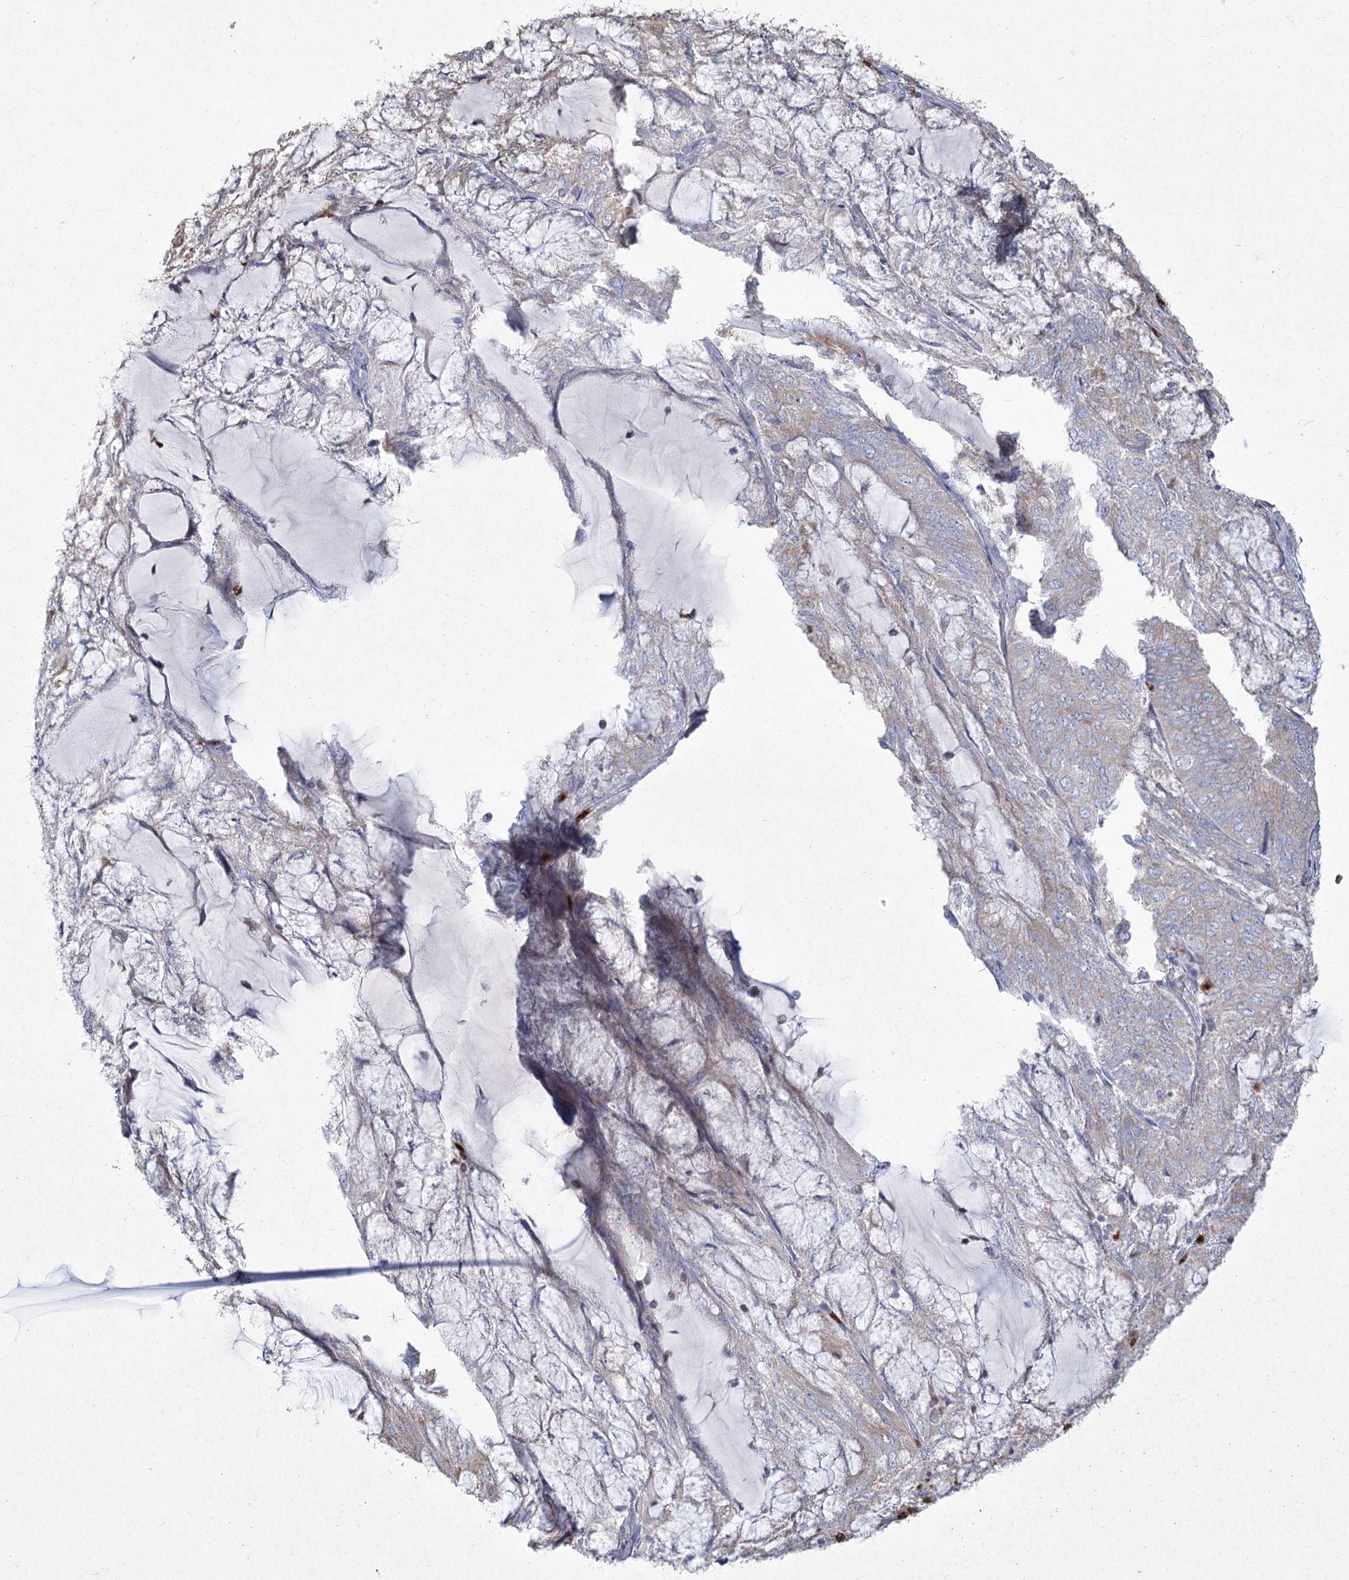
{"staining": {"intensity": "negative", "quantity": "none", "location": "none"}, "tissue": "endometrial cancer", "cell_type": "Tumor cells", "image_type": "cancer", "snomed": [{"axis": "morphology", "description": "Adenocarcinoma, NOS"}, {"axis": "topography", "description": "Endometrium"}], "caption": "Image shows no significant protein staining in tumor cells of endometrial adenocarcinoma. (Stains: DAB immunohistochemistry (IHC) with hematoxylin counter stain, Microscopy: brightfield microscopy at high magnification).", "gene": "NIPAL4", "patient": {"sex": "female", "age": 81}}